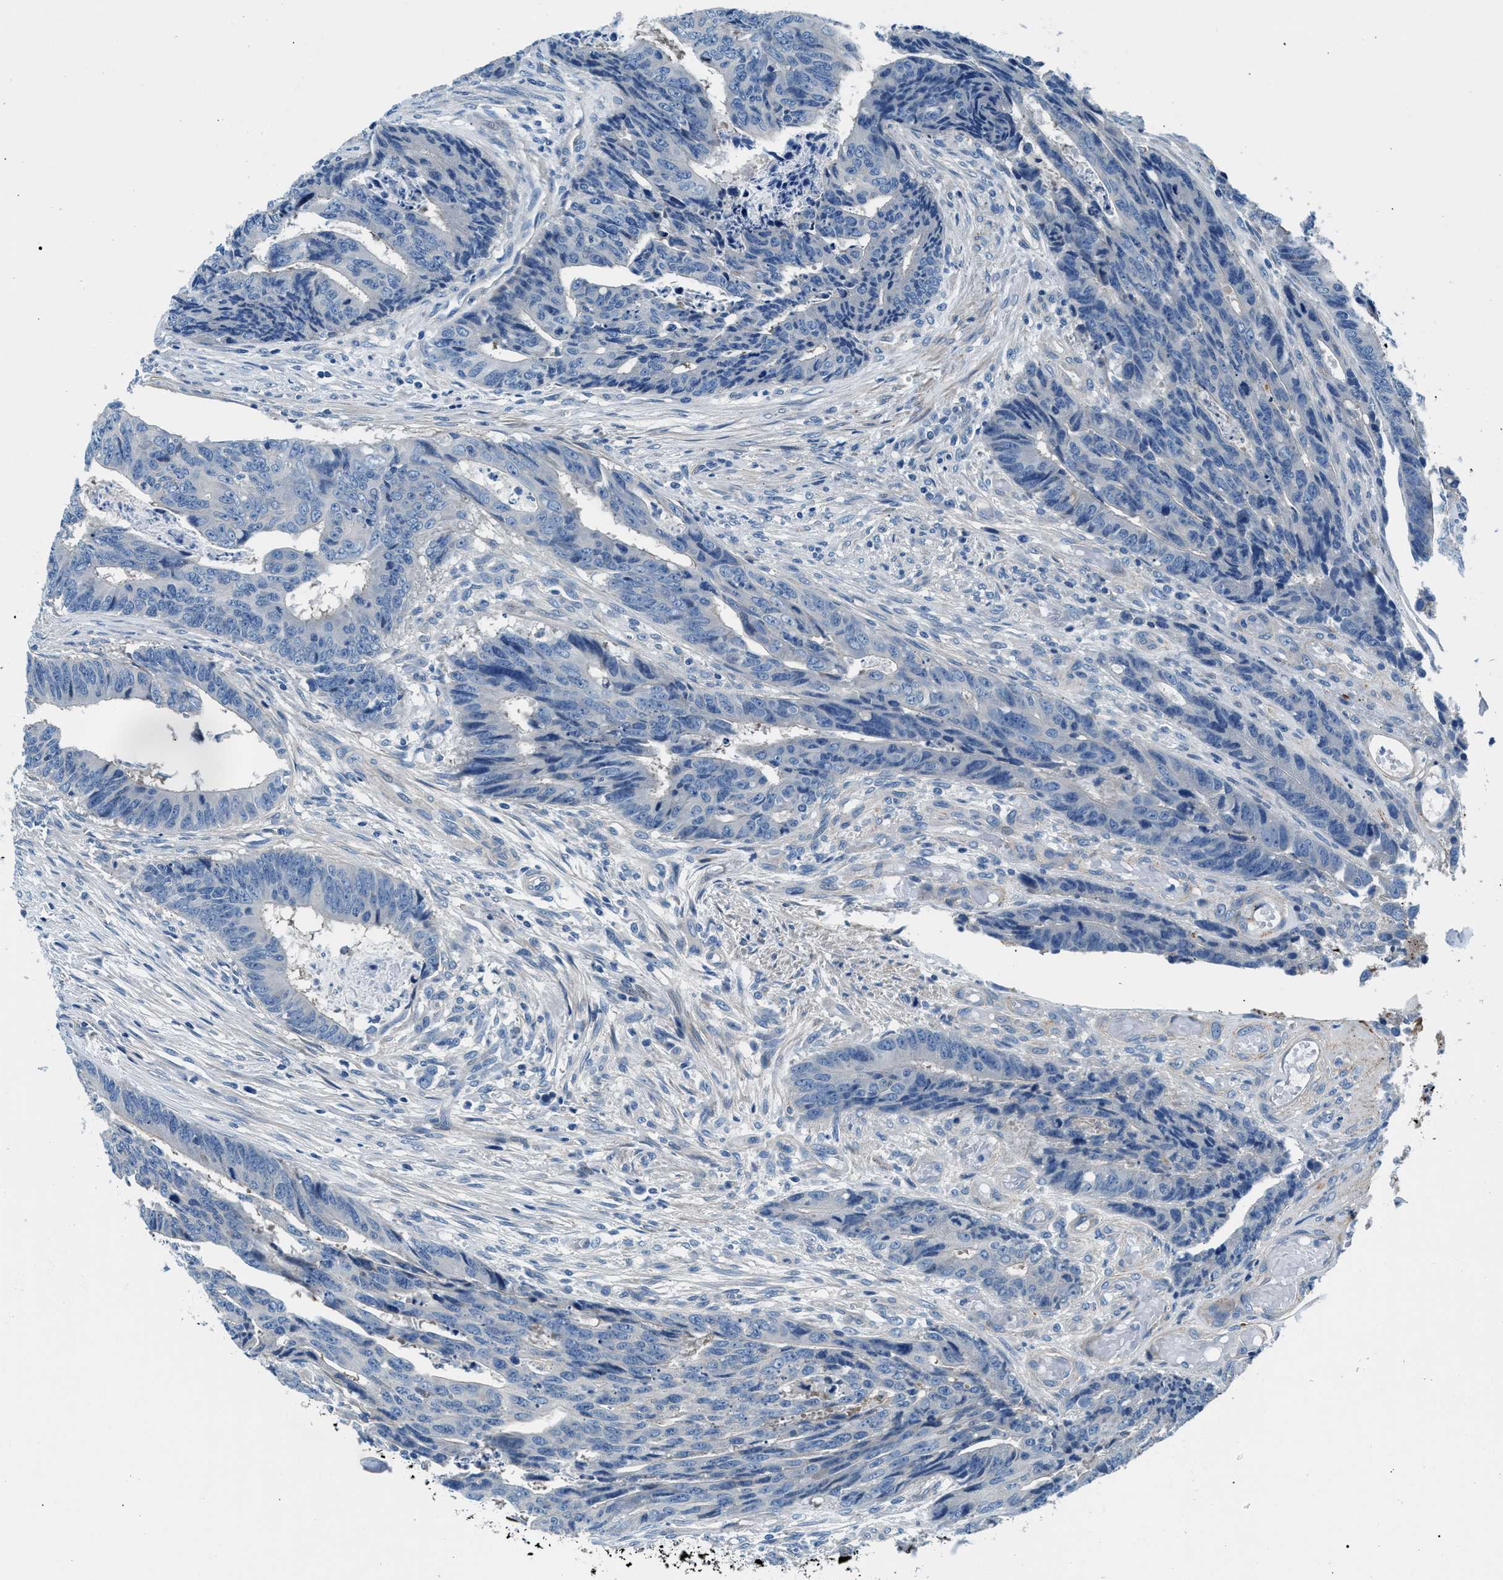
{"staining": {"intensity": "negative", "quantity": "none", "location": "none"}, "tissue": "colorectal cancer", "cell_type": "Tumor cells", "image_type": "cancer", "snomed": [{"axis": "morphology", "description": "Adenocarcinoma, NOS"}, {"axis": "topography", "description": "Rectum"}], "caption": "Immunohistochemistry photomicrograph of neoplastic tissue: colorectal cancer (adenocarcinoma) stained with DAB shows no significant protein positivity in tumor cells. Nuclei are stained in blue.", "gene": "CDRT4", "patient": {"sex": "male", "age": 84}}